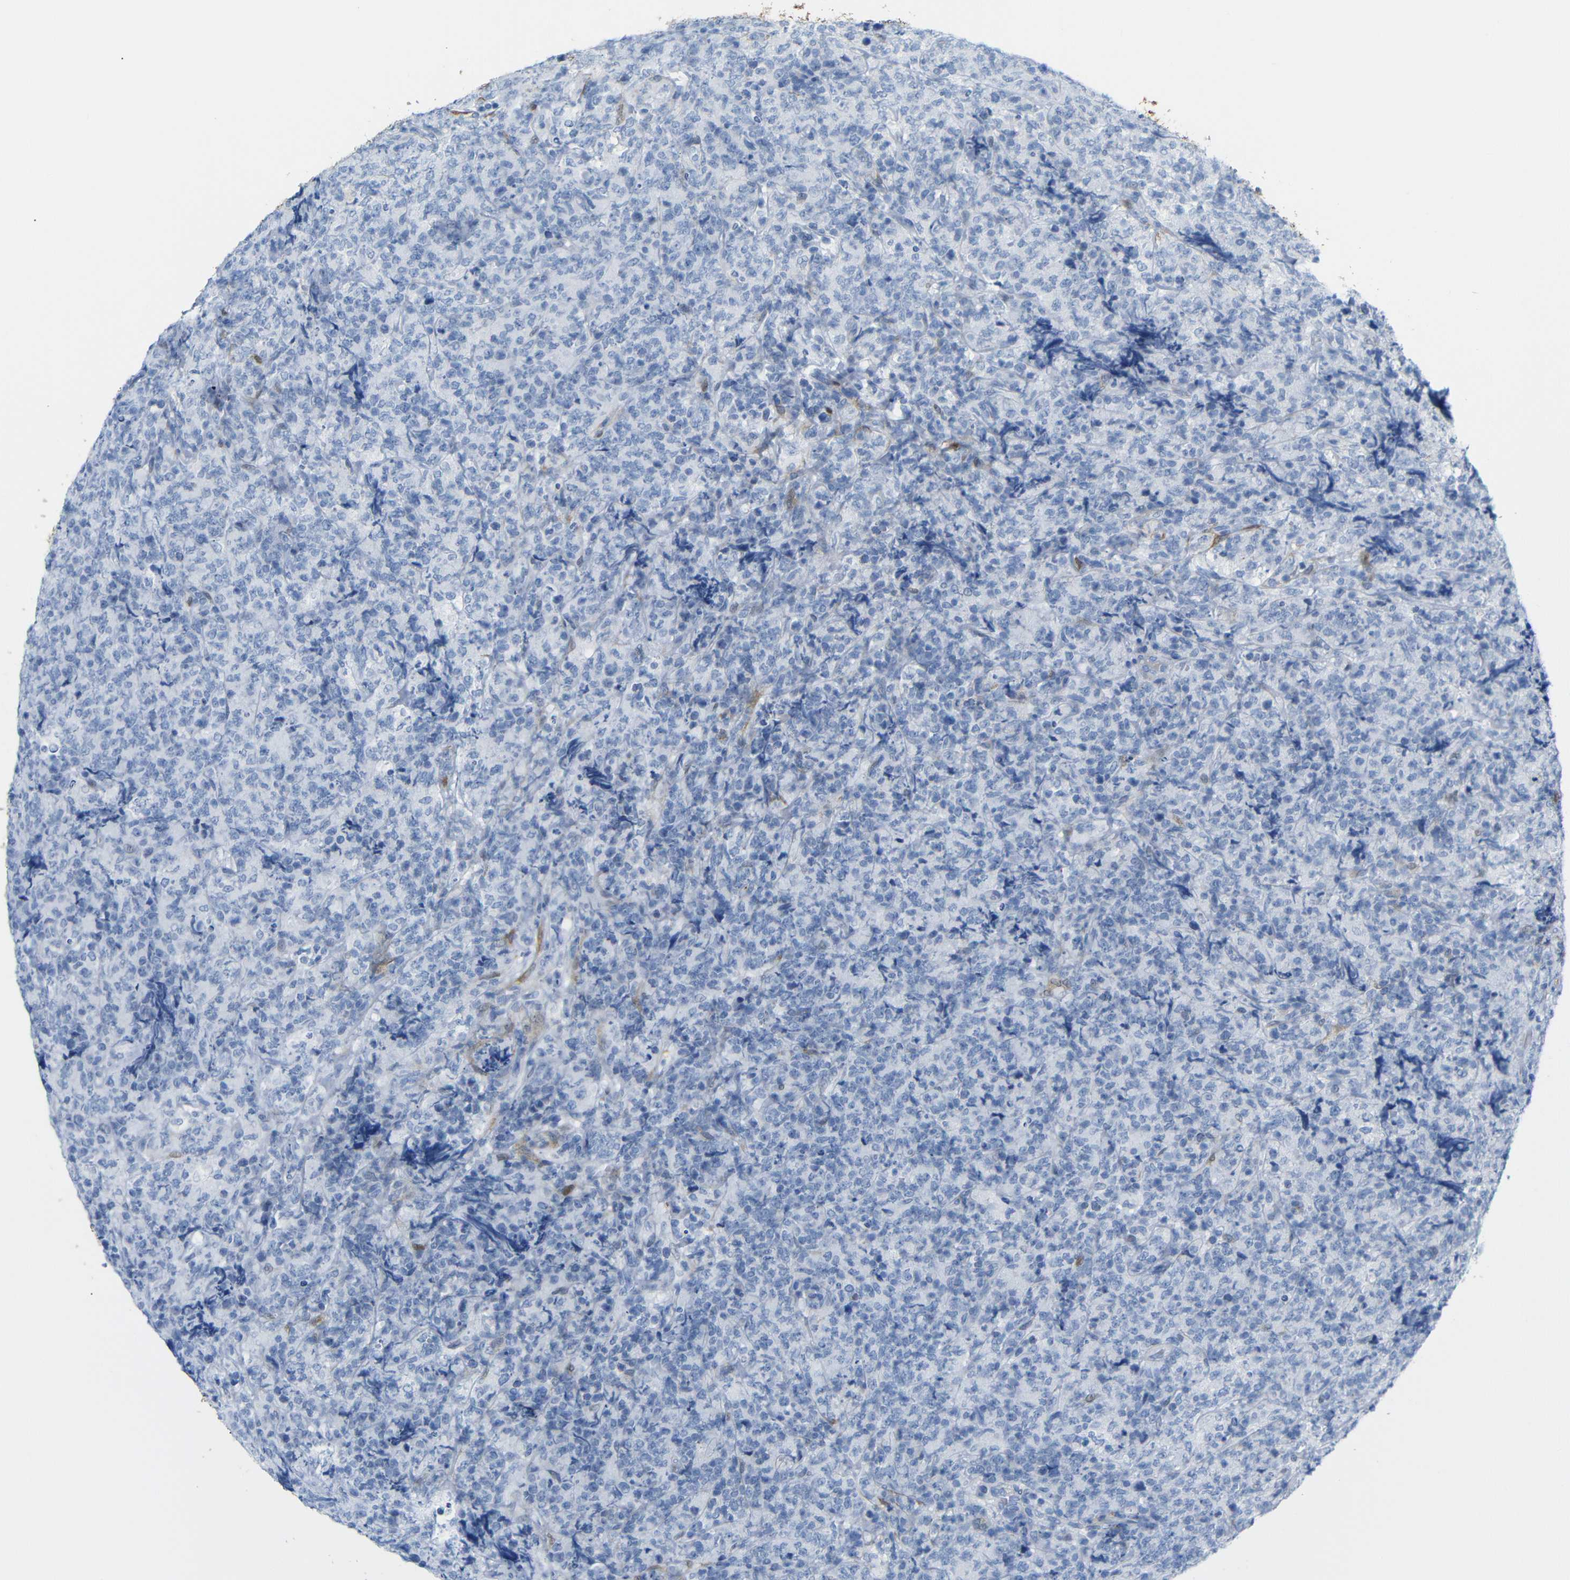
{"staining": {"intensity": "negative", "quantity": "none", "location": "none"}, "tissue": "lymphoma", "cell_type": "Tumor cells", "image_type": "cancer", "snomed": [{"axis": "morphology", "description": "Malignant lymphoma, non-Hodgkin's type, High grade"}, {"axis": "topography", "description": "Tonsil"}], "caption": "Immunohistochemistry photomicrograph of lymphoma stained for a protein (brown), which displays no positivity in tumor cells. (DAB (3,3'-diaminobenzidine) immunohistochemistry (IHC), high magnification).", "gene": "MT1A", "patient": {"sex": "female", "age": 36}}